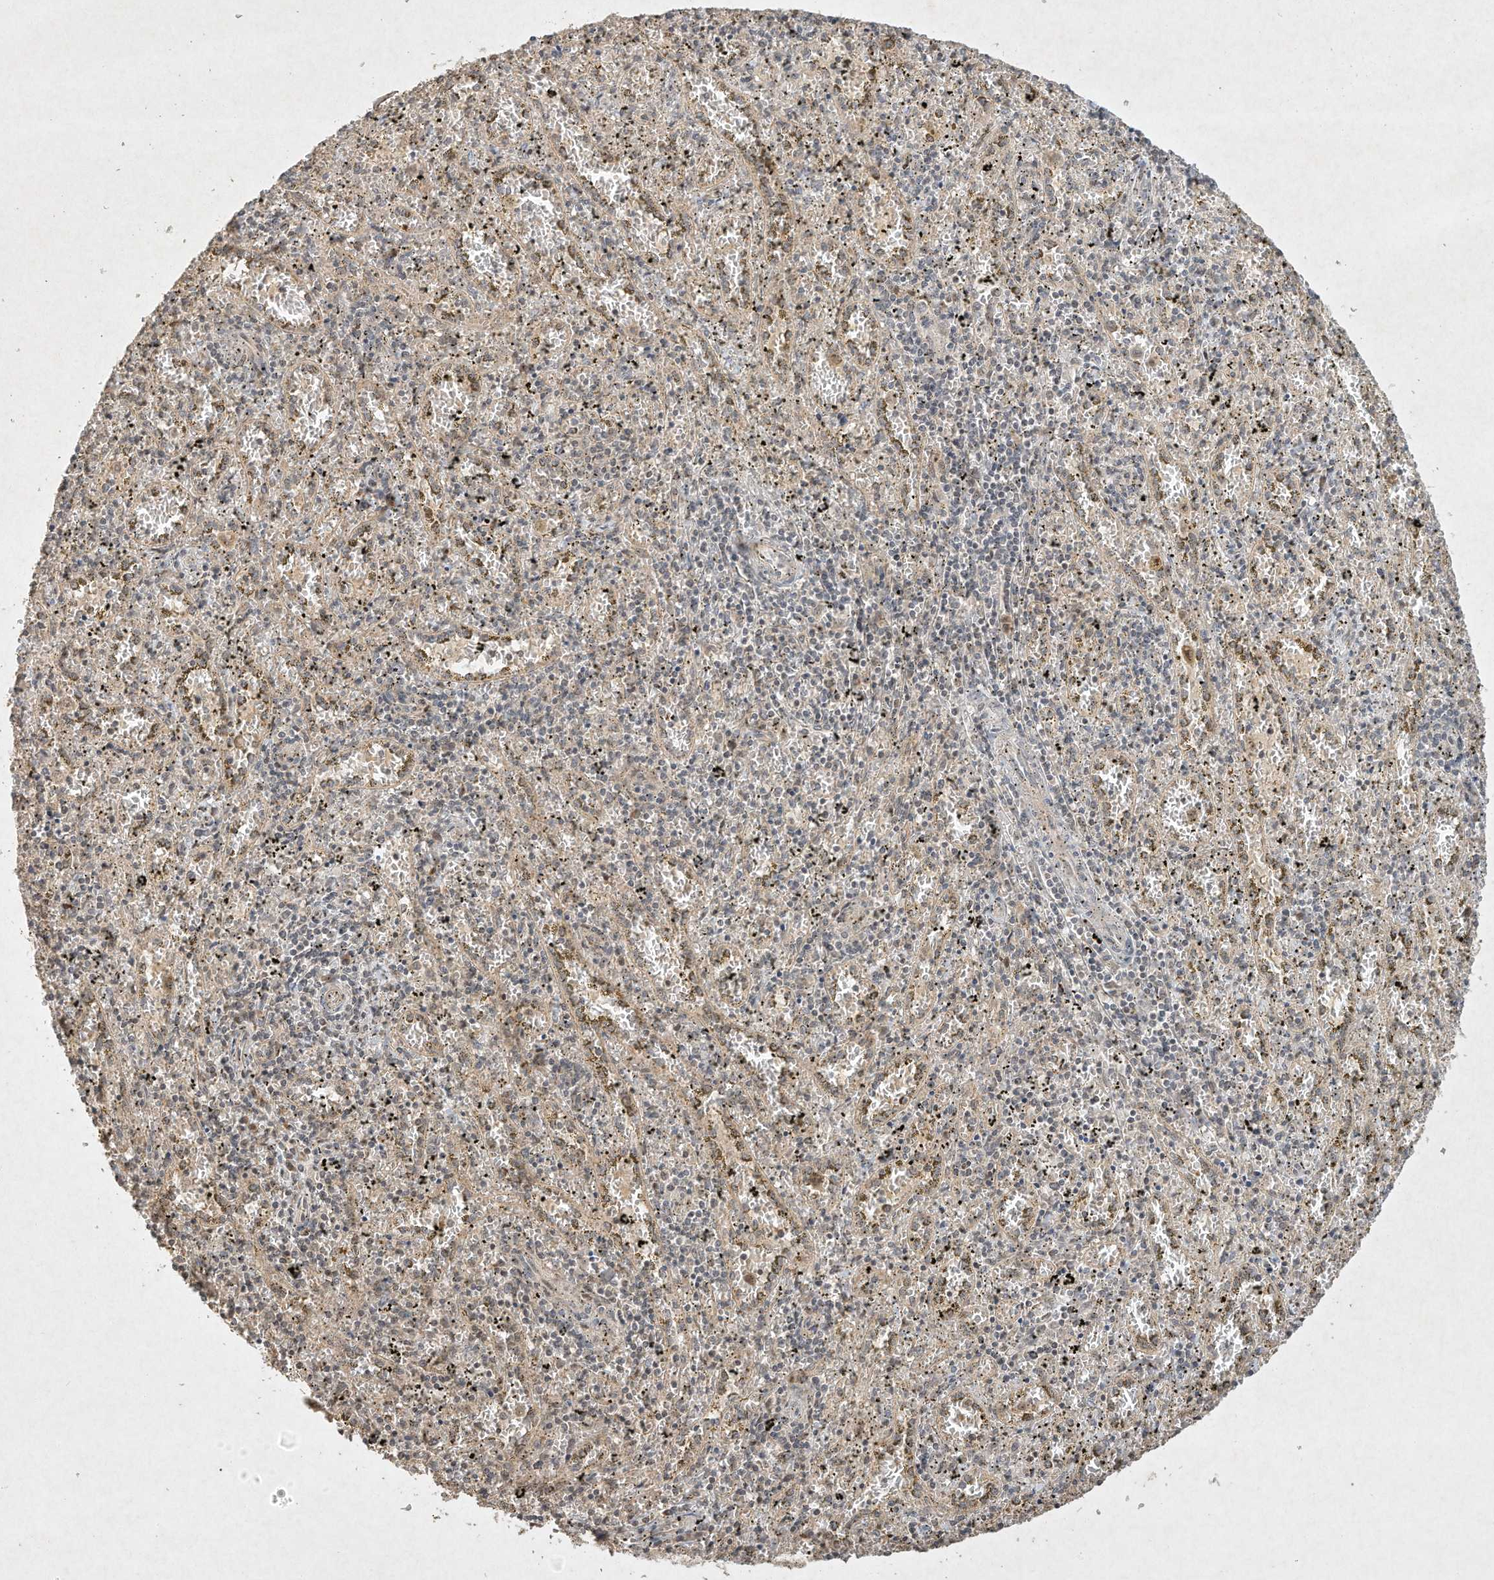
{"staining": {"intensity": "weak", "quantity": "<25%", "location": "cytoplasmic/membranous"}, "tissue": "spleen", "cell_type": "Cells in red pulp", "image_type": "normal", "snomed": [{"axis": "morphology", "description": "Normal tissue, NOS"}, {"axis": "topography", "description": "Spleen"}], "caption": "Image shows no significant protein expression in cells in red pulp of normal spleen.", "gene": "BTRC", "patient": {"sex": "male", "age": 11}}